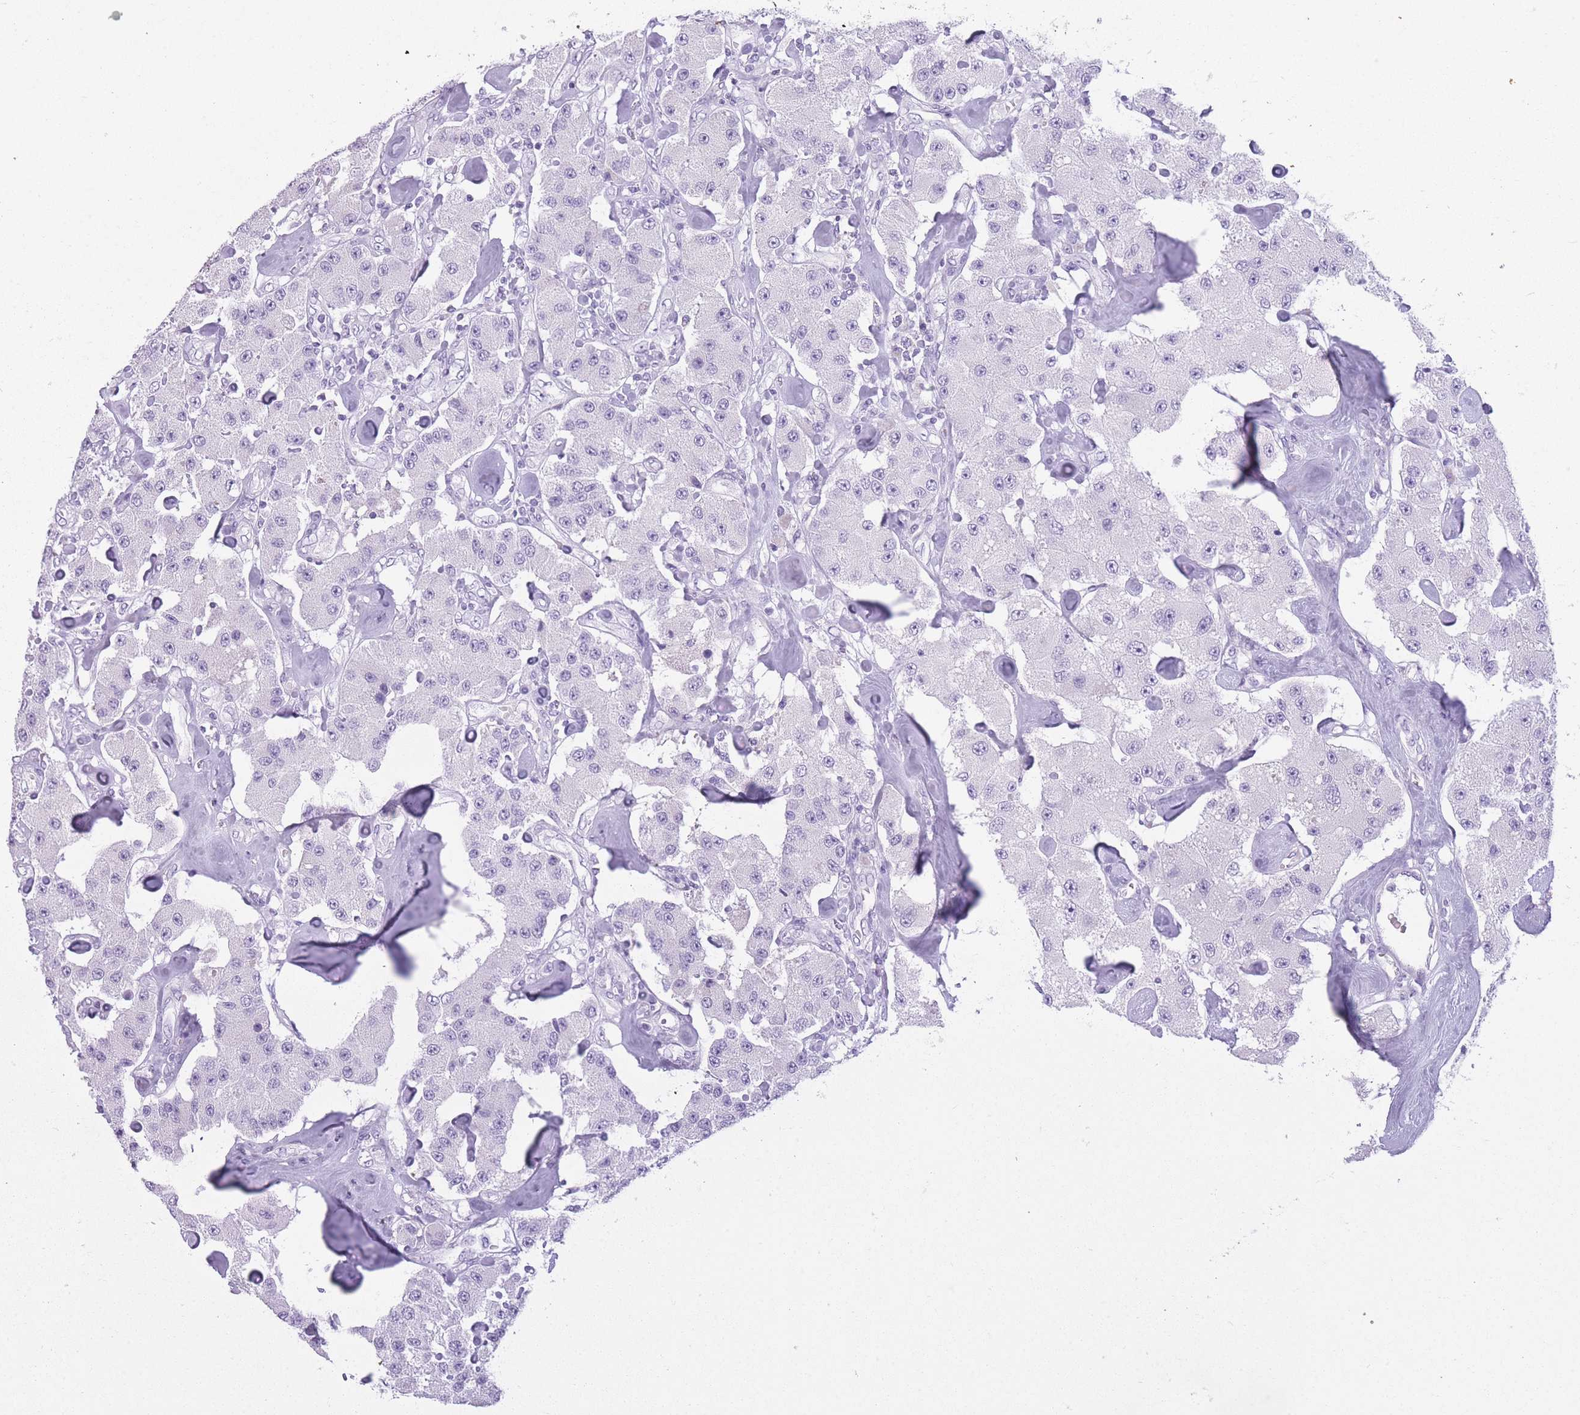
{"staining": {"intensity": "negative", "quantity": "none", "location": "none"}, "tissue": "carcinoid", "cell_type": "Tumor cells", "image_type": "cancer", "snomed": [{"axis": "morphology", "description": "Carcinoid, malignant, NOS"}, {"axis": "topography", "description": "Pancreas"}], "caption": "Tumor cells are negative for protein expression in human carcinoid (malignant).", "gene": "GOLGA6D", "patient": {"sex": "male", "age": 41}}